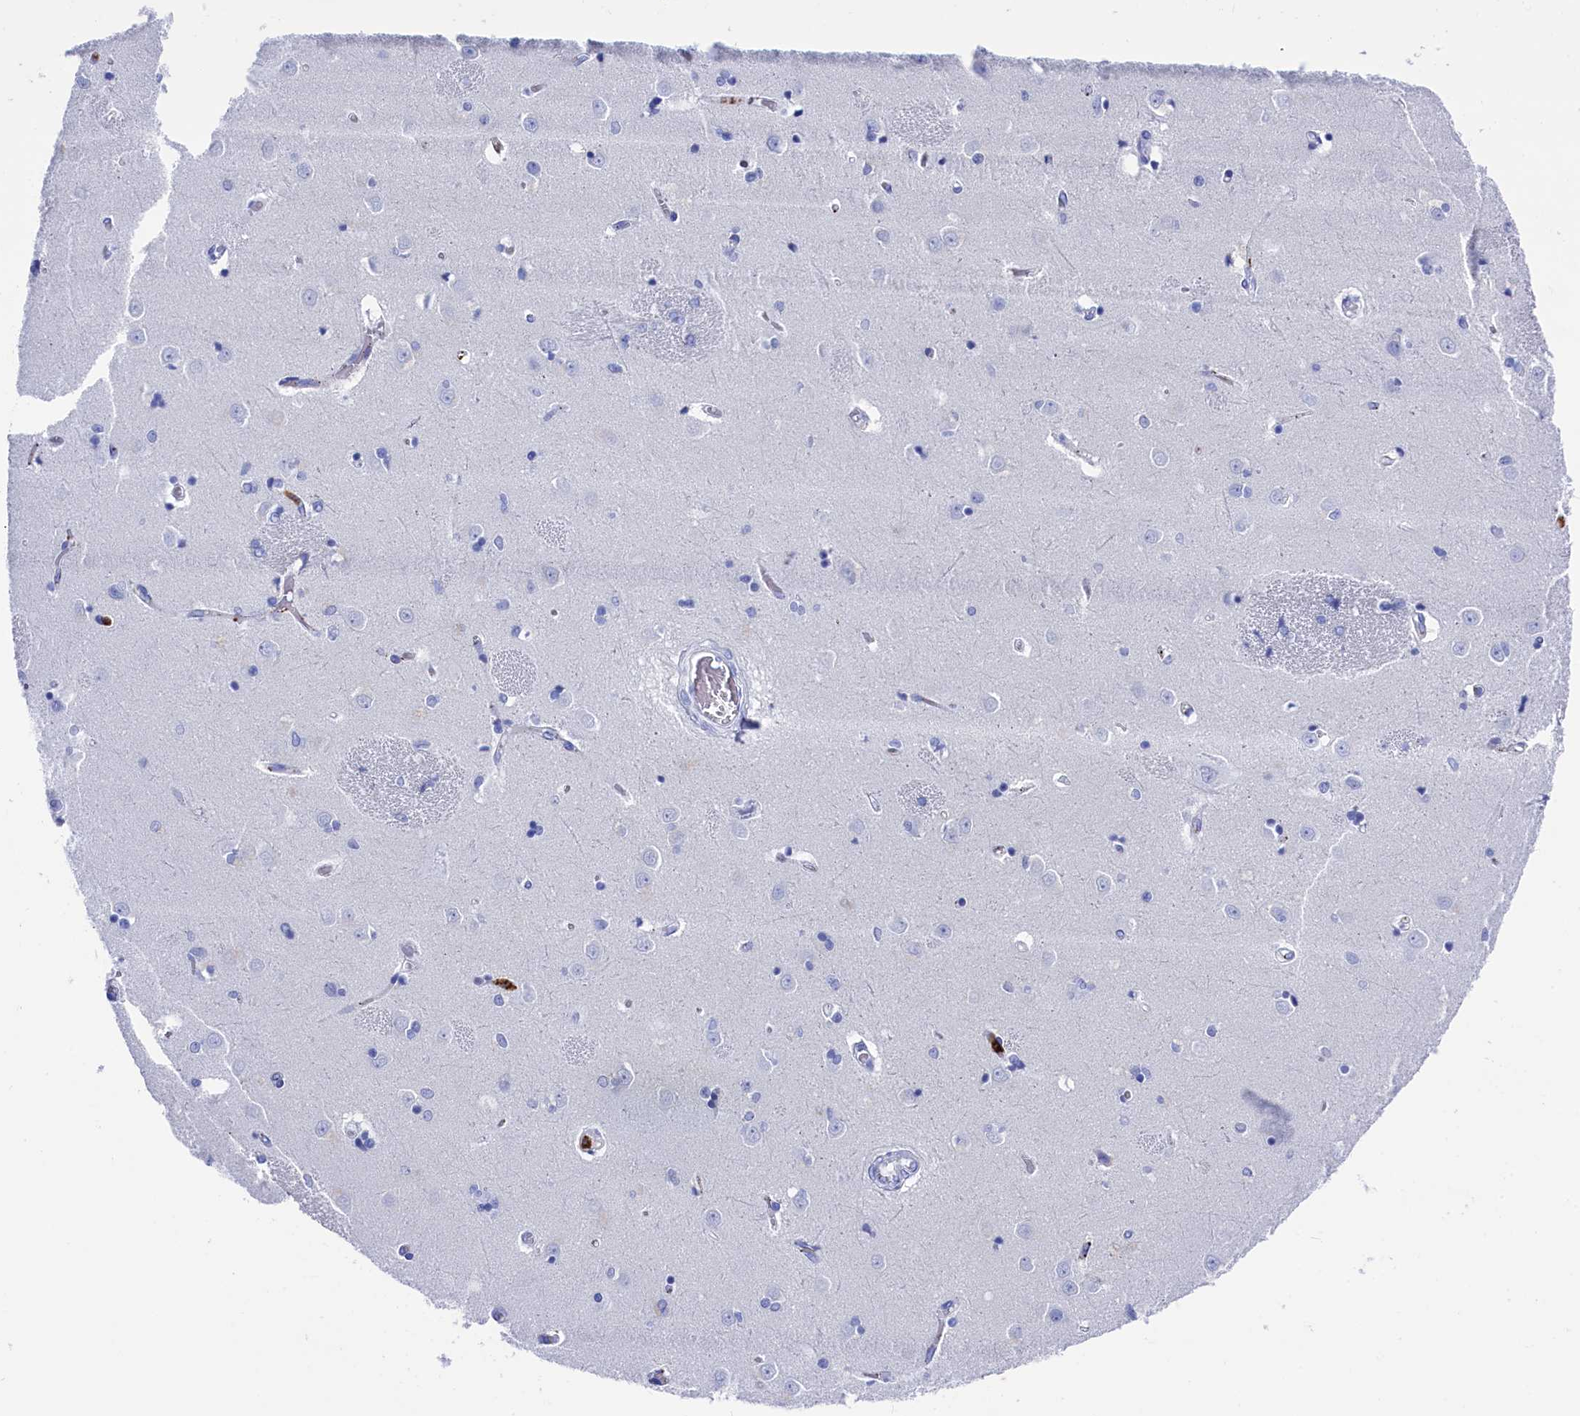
{"staining": {"intensity": "negative", "quantity": "none", "location": "none"}, "tissue": "caudate", "cell_type": "Glial cells", "image_type": "normal", "snomed": [{"axis": "morphology", "description": "Normal tissue, NOS"}, {"axis": "topography", "description": "Lateral ventricle wall"}], "caption": "IHC photomicrograph of unremarkable caudate: caudate stained with DAB displays no significant protein staining in glial cells.", "gene": "PLAC8", "patient": {"sex": "male", "age": 37}}